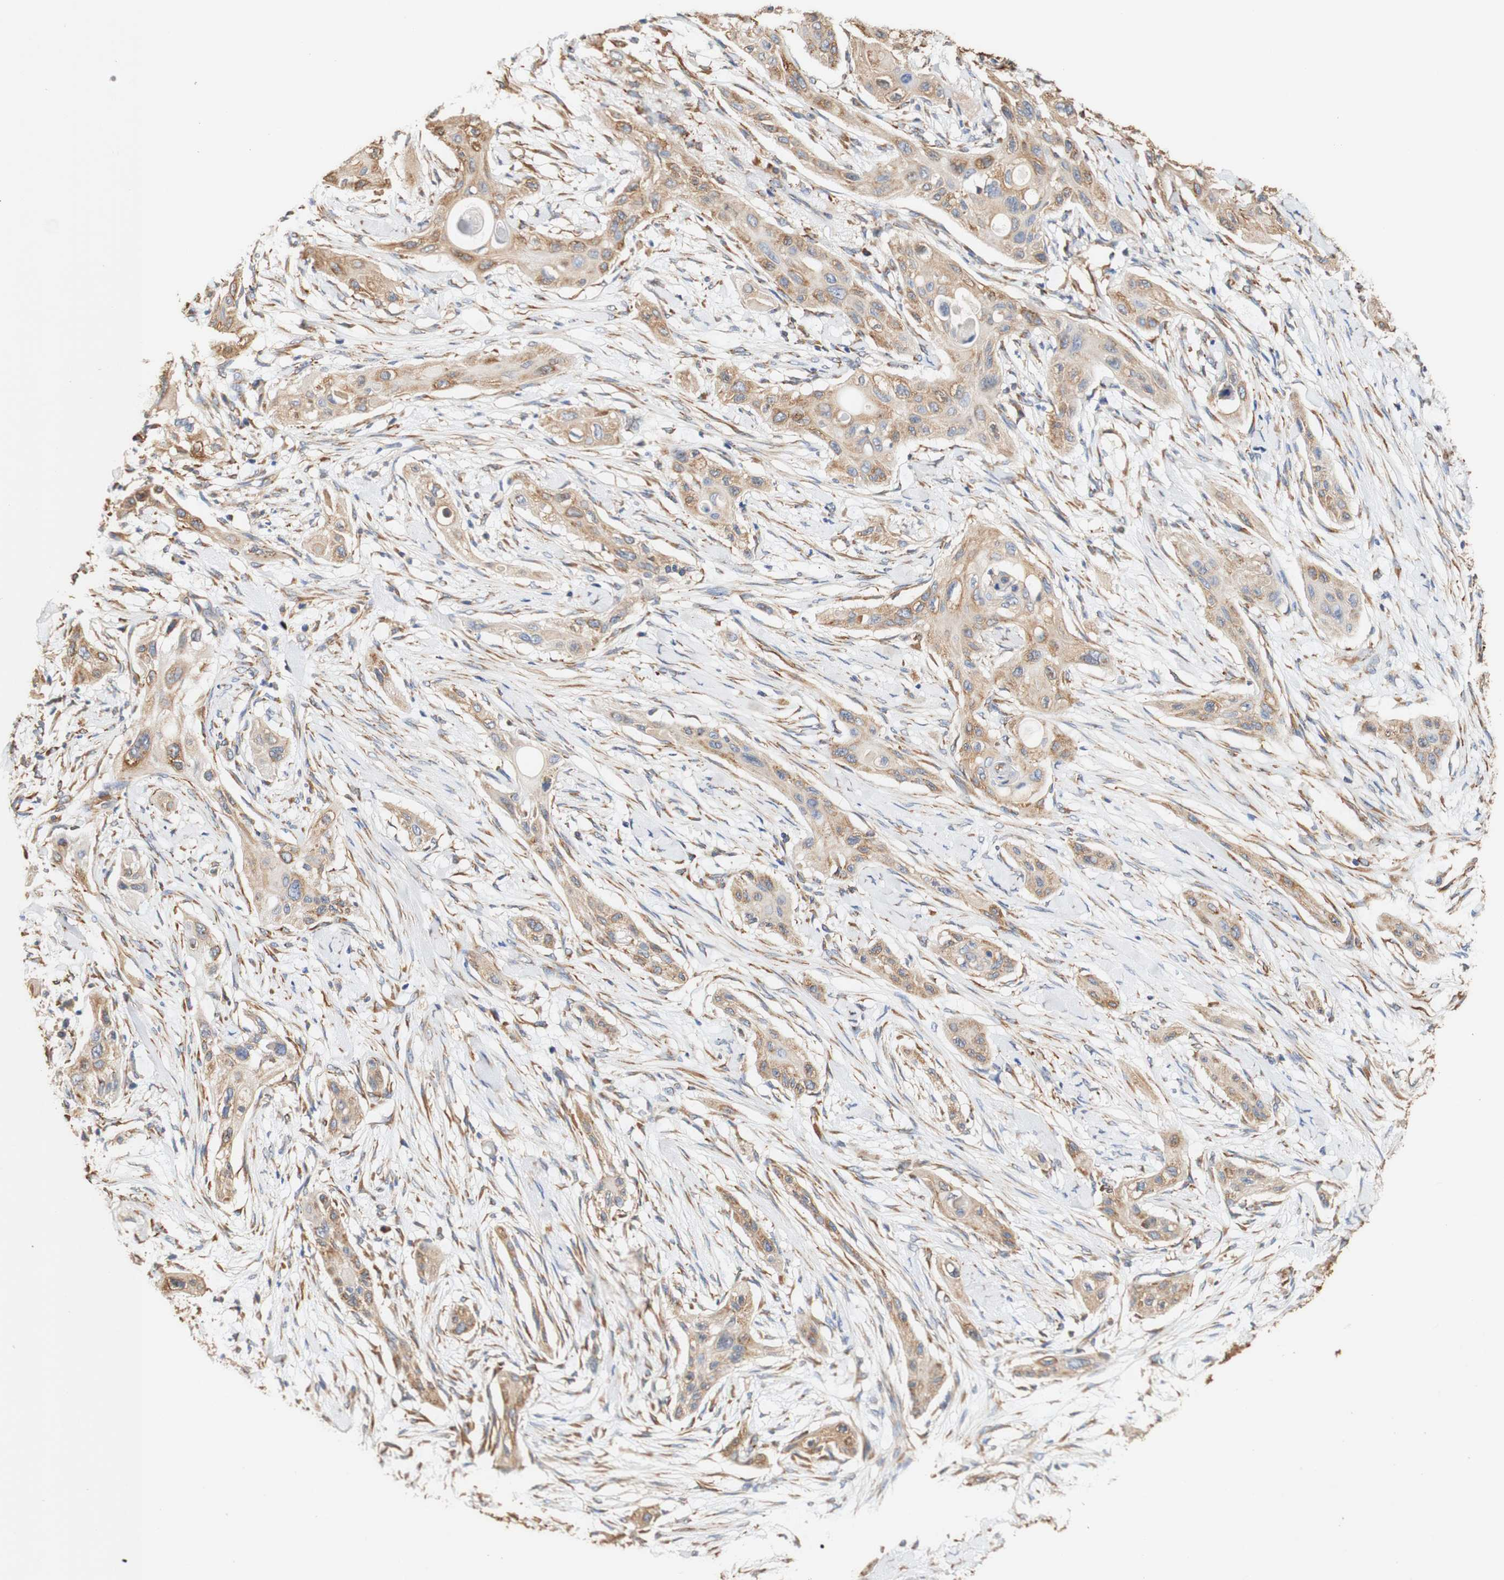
{"staining": {"intensity": "moderate", "quantity": ">75%", "location": "cytoplasmic/membranous"}, "tissue": "lung cancer", "cell_type": "Tumor cells", "image_type": "cancer", "snomed": [{"axis": "morphology", "description": "Squamous cell carcinoma, NOS"}, {"axis": "topography", "description": "Lung"}], "caption": "Human squamous cell carcinoma (lung) stained with a brown dye reveals moderate cytoplasmic/membranous positive staining in approximately >75% of tumor cells.", "gene": "EIF2AK4", "patient": {"sex": "female", "age": 47}}